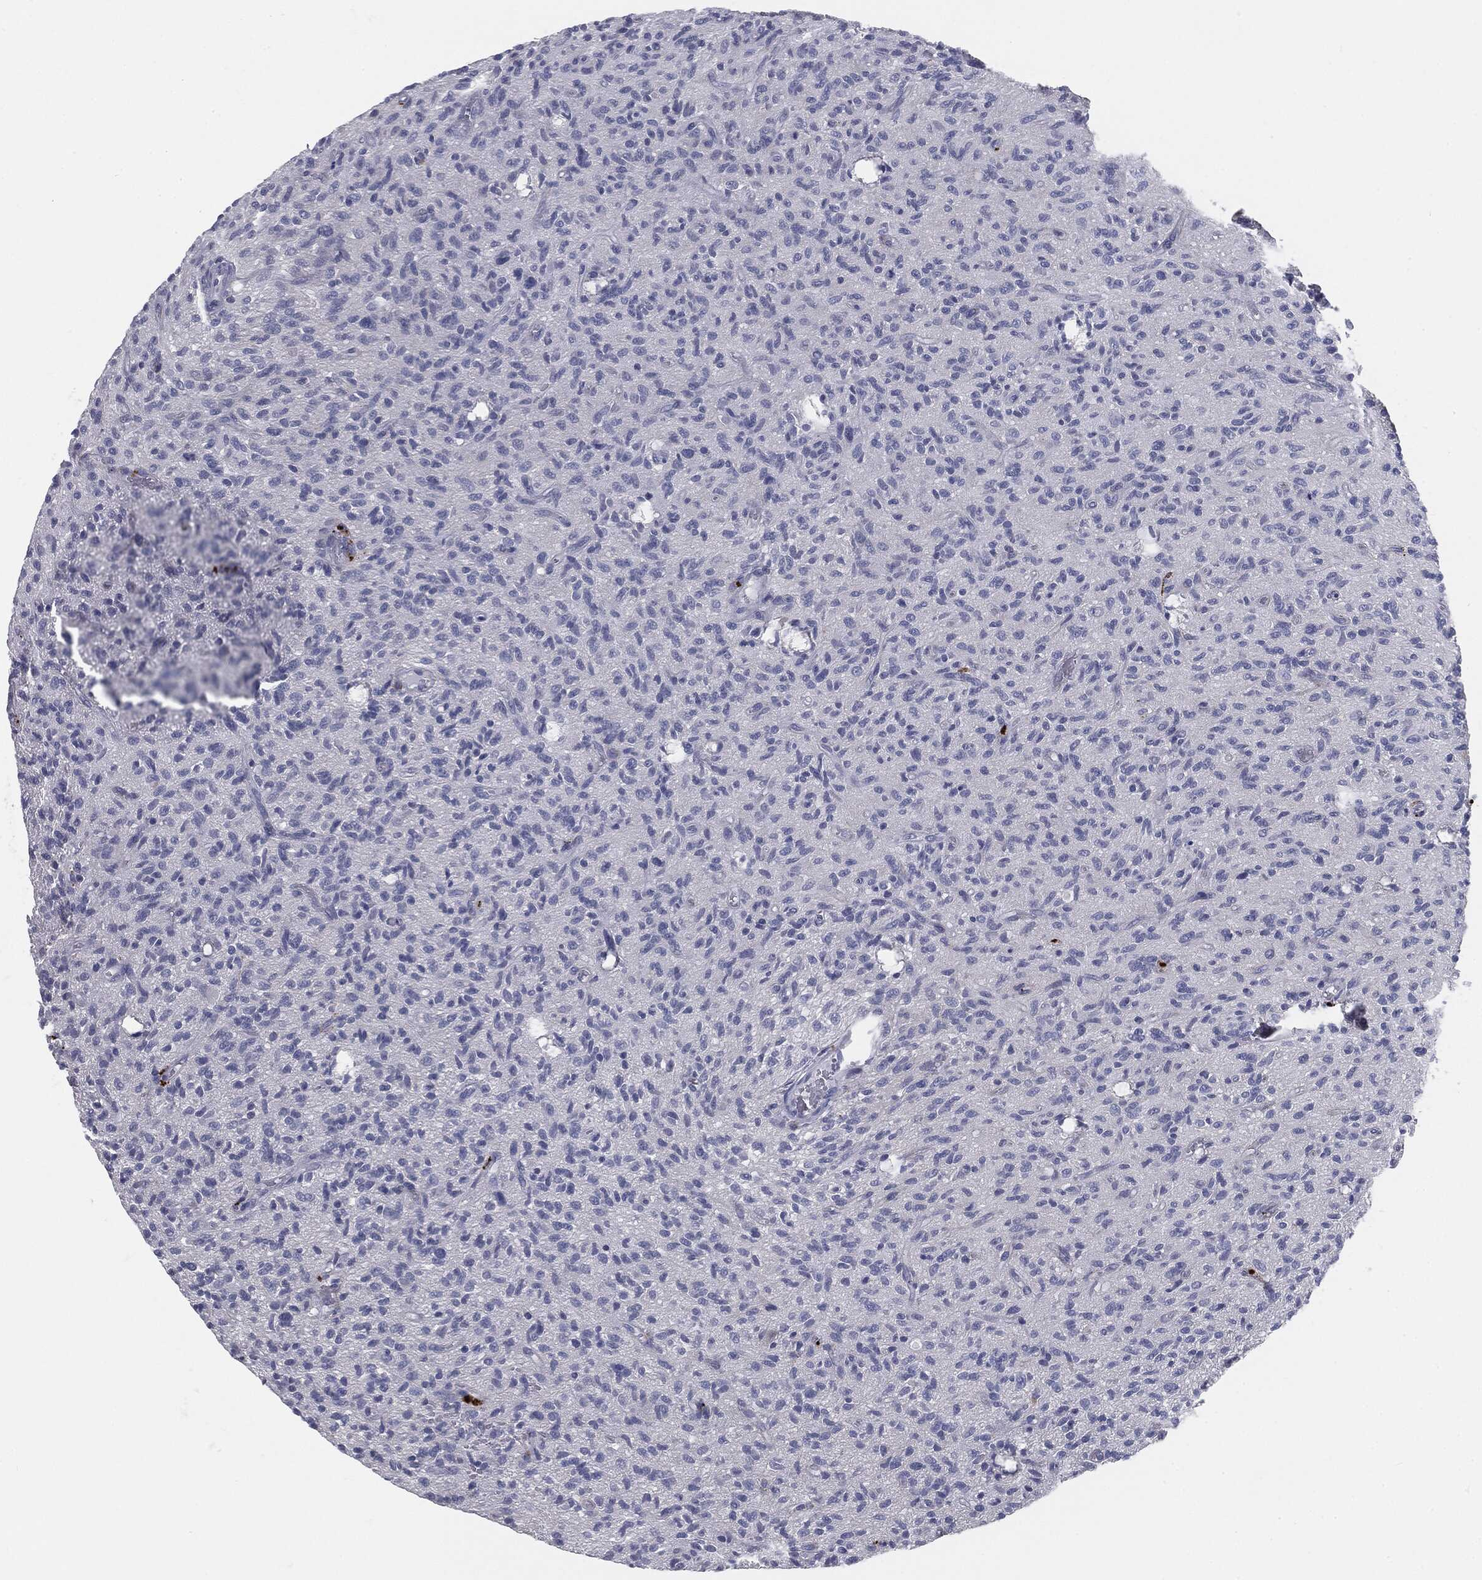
{"staining": {"intensity": "negative", "quantity": "none", "location": "none"}, "tissue": "glioma", "cell_type": "Tumor cells", "image_type": "cancer", "snomed": [{"axis": "morphology", "description": "Glioma, malignant, High grade"}, {"axis": "topography", "description": "Brain"}], "caption": "Tumor cells are negative for protein expression in human glioma.", "gene": "CAV3", "patient": {"sex": "male", "age": 64}}